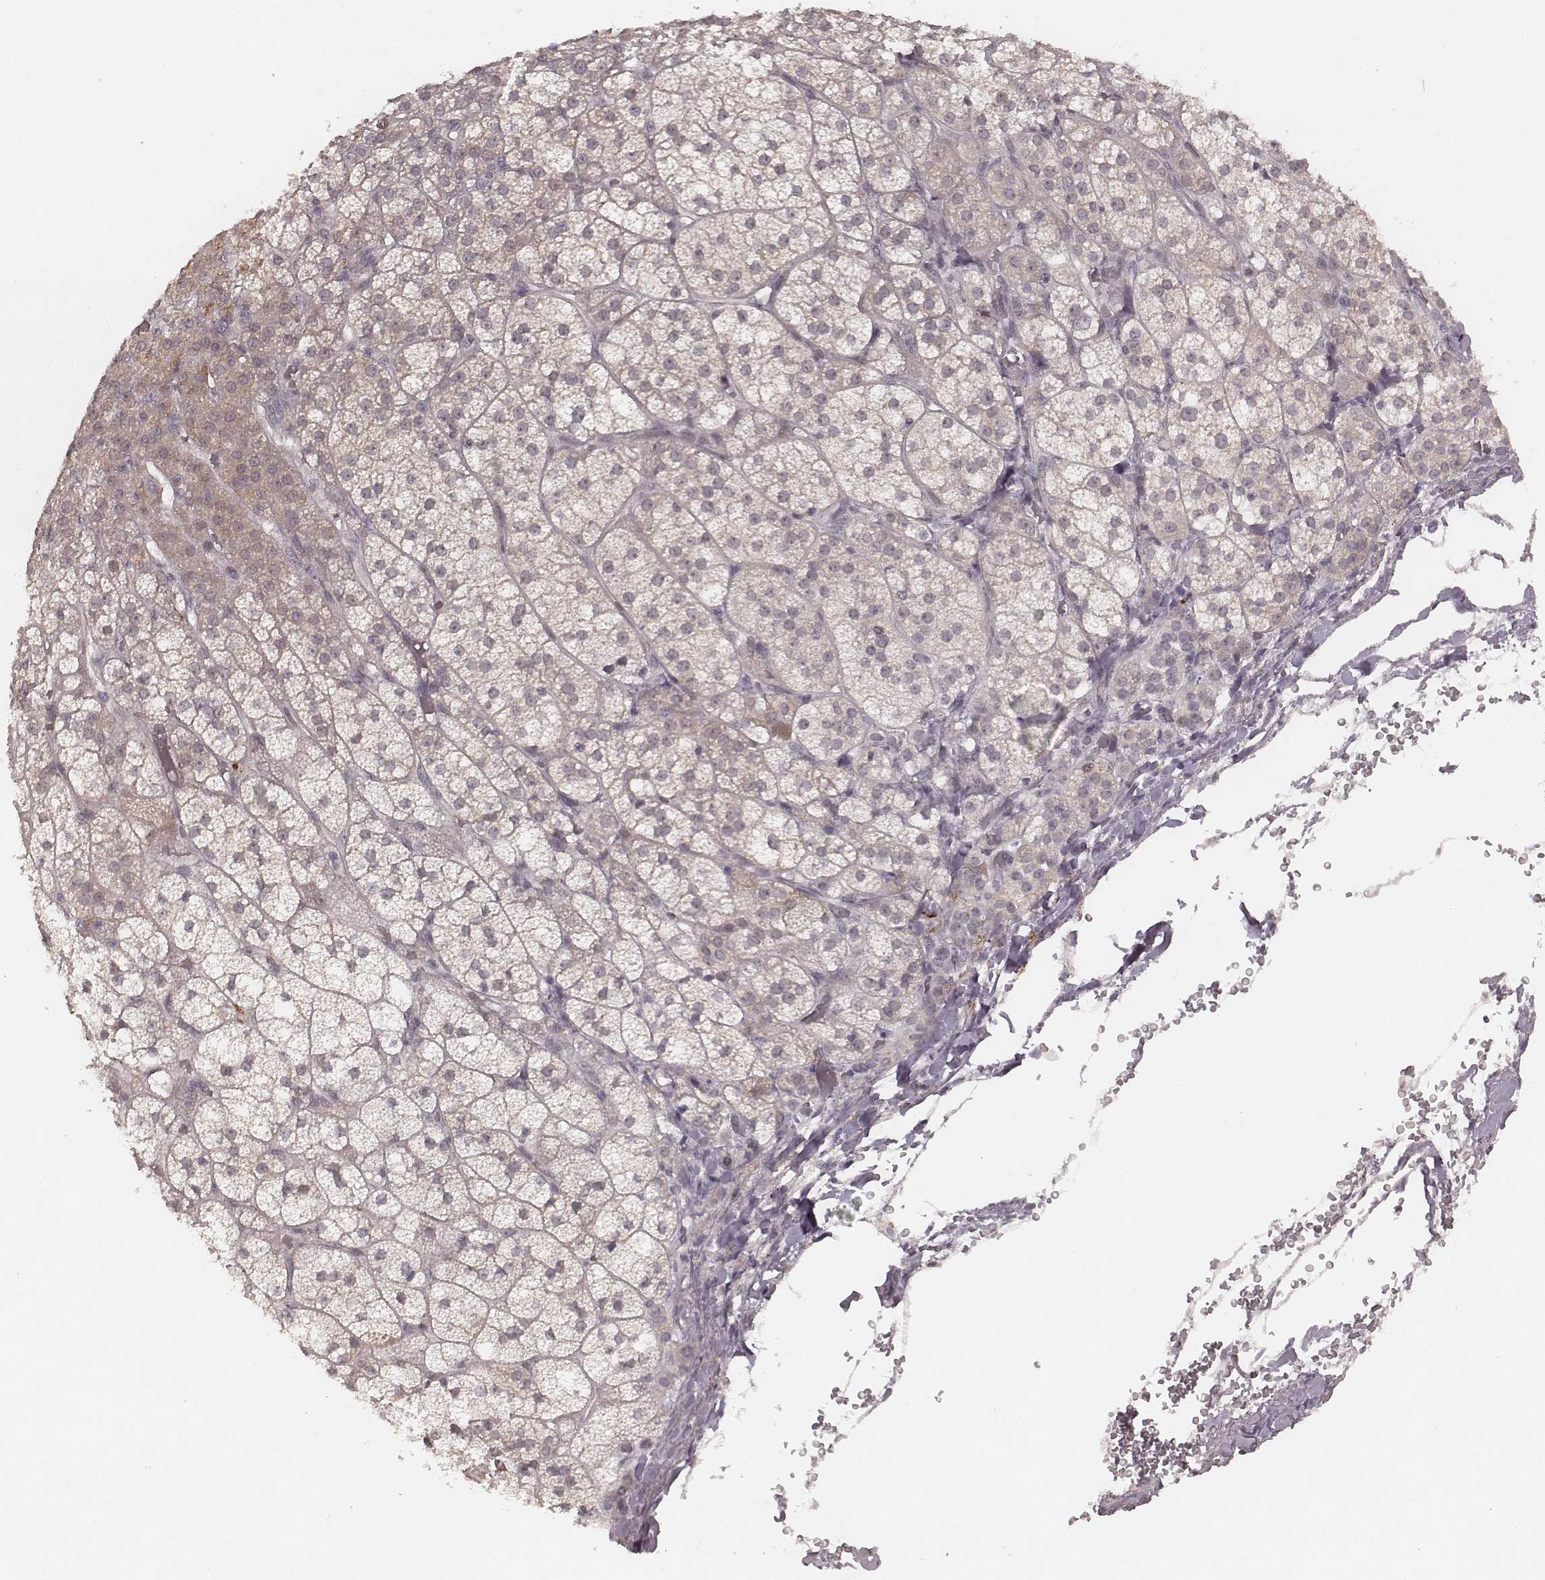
{"staining": {"intensity": "negative", "quantity": "none", "location": "none"}, "tissue": "adrenal gland", "cell_type": "Glandular cells", "image_type": "normal", "snomed": [{"axis": "morphology", "description": "Normal tissue, NOS"}, {"axis": "topography", "description": "Adrenal gland"}], "caption": "An IHC micrograph of unremarkable adrenal gland is shown. There is no staining in glandular cells of adrenal gland.", "gene": "FAM13B", "patient": {"sex": "female", "age": 60}}